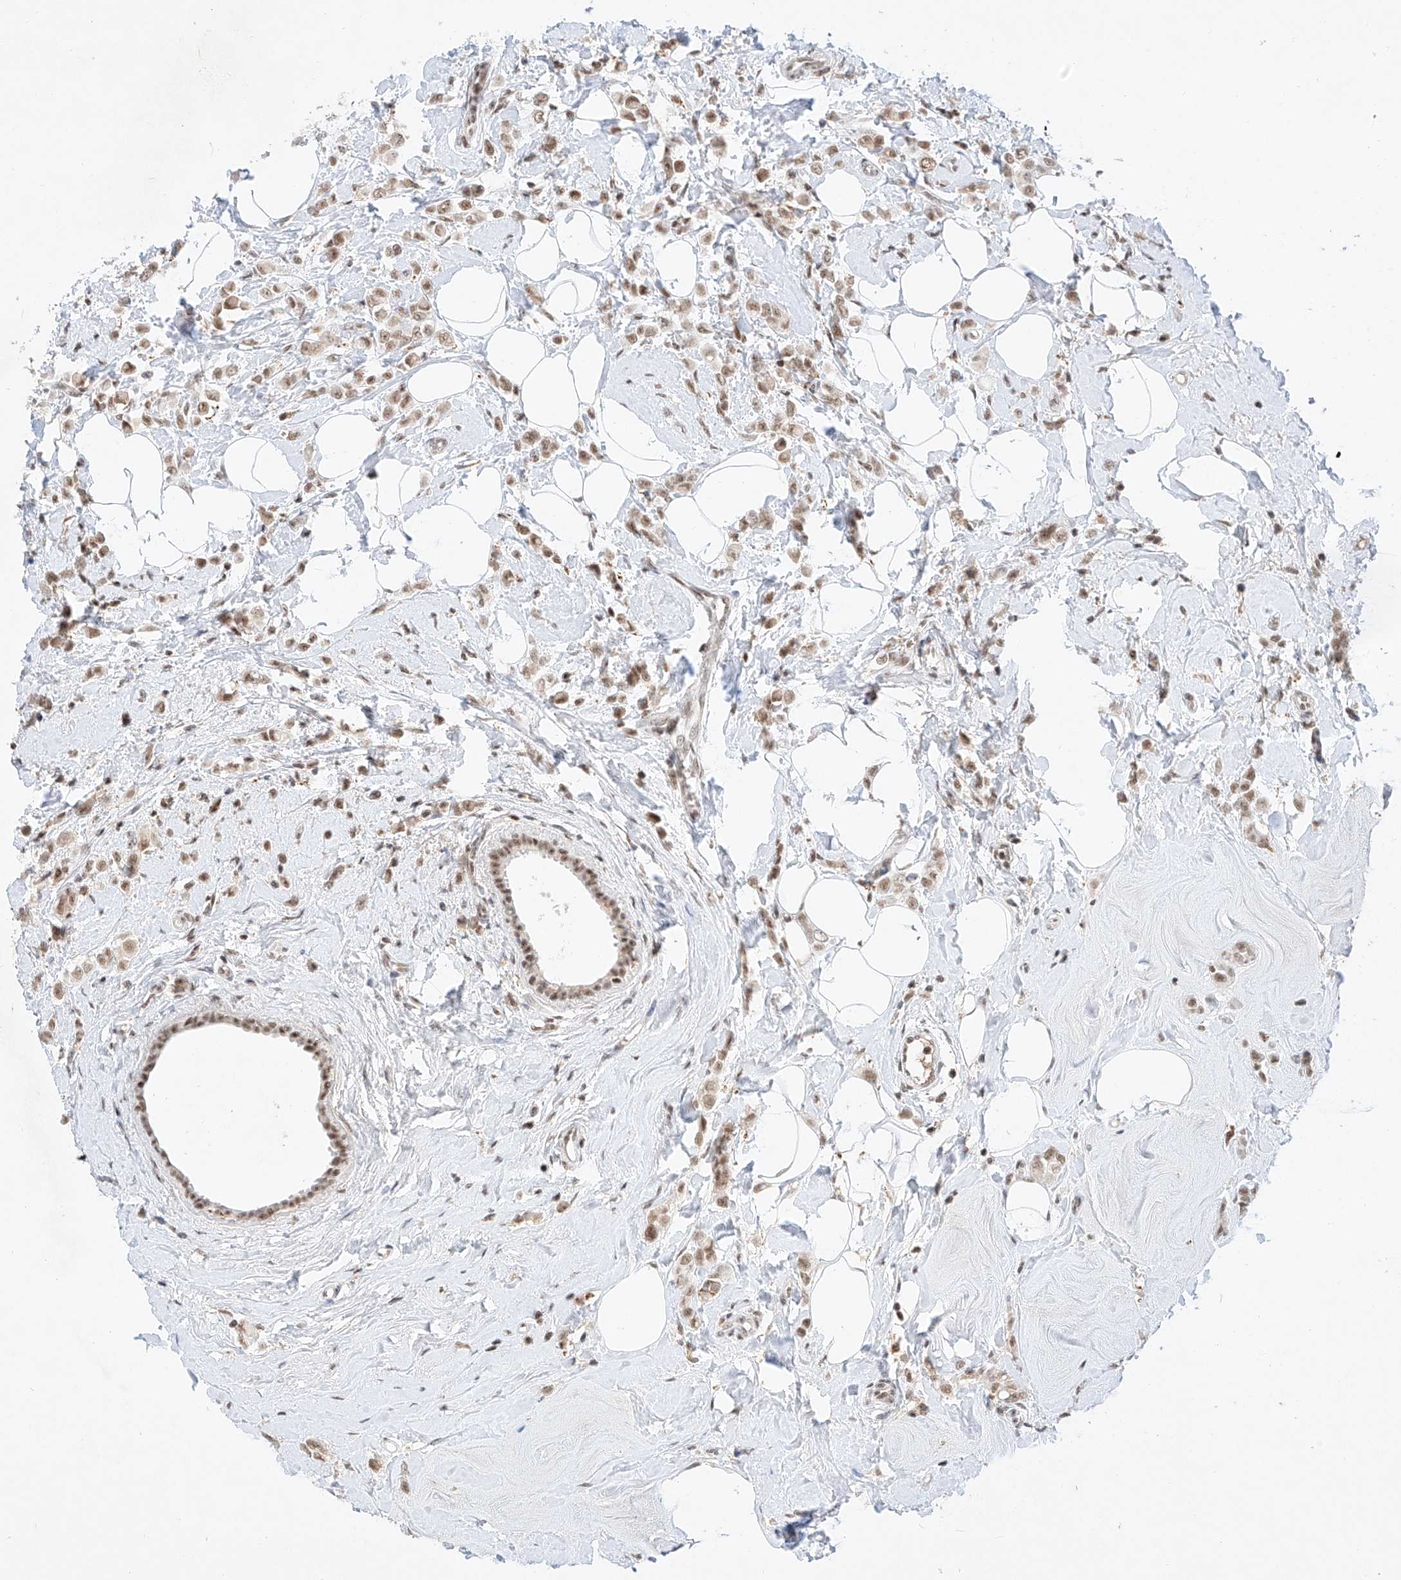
{"staining": {"intensity": "moderate", "quantity": ">75%", "location": "nuclear"}, "tissue": "breast cancer", "cell_type": "Tumor cells", "image_type": "cancer", "snomed": [{"axis": "morphology", "description": "Lobular carcinoma"}, {"axis": "topography", "description": "Breast"}], "caption": "A high-resolution histopathology image shows IHC staining of lobular carcinoma (breast), which displays moderate nuclear expression in approximately >75% of tumor cells.", "gene": "NRF1", "patient": {"sex": "female", "age": 47}}